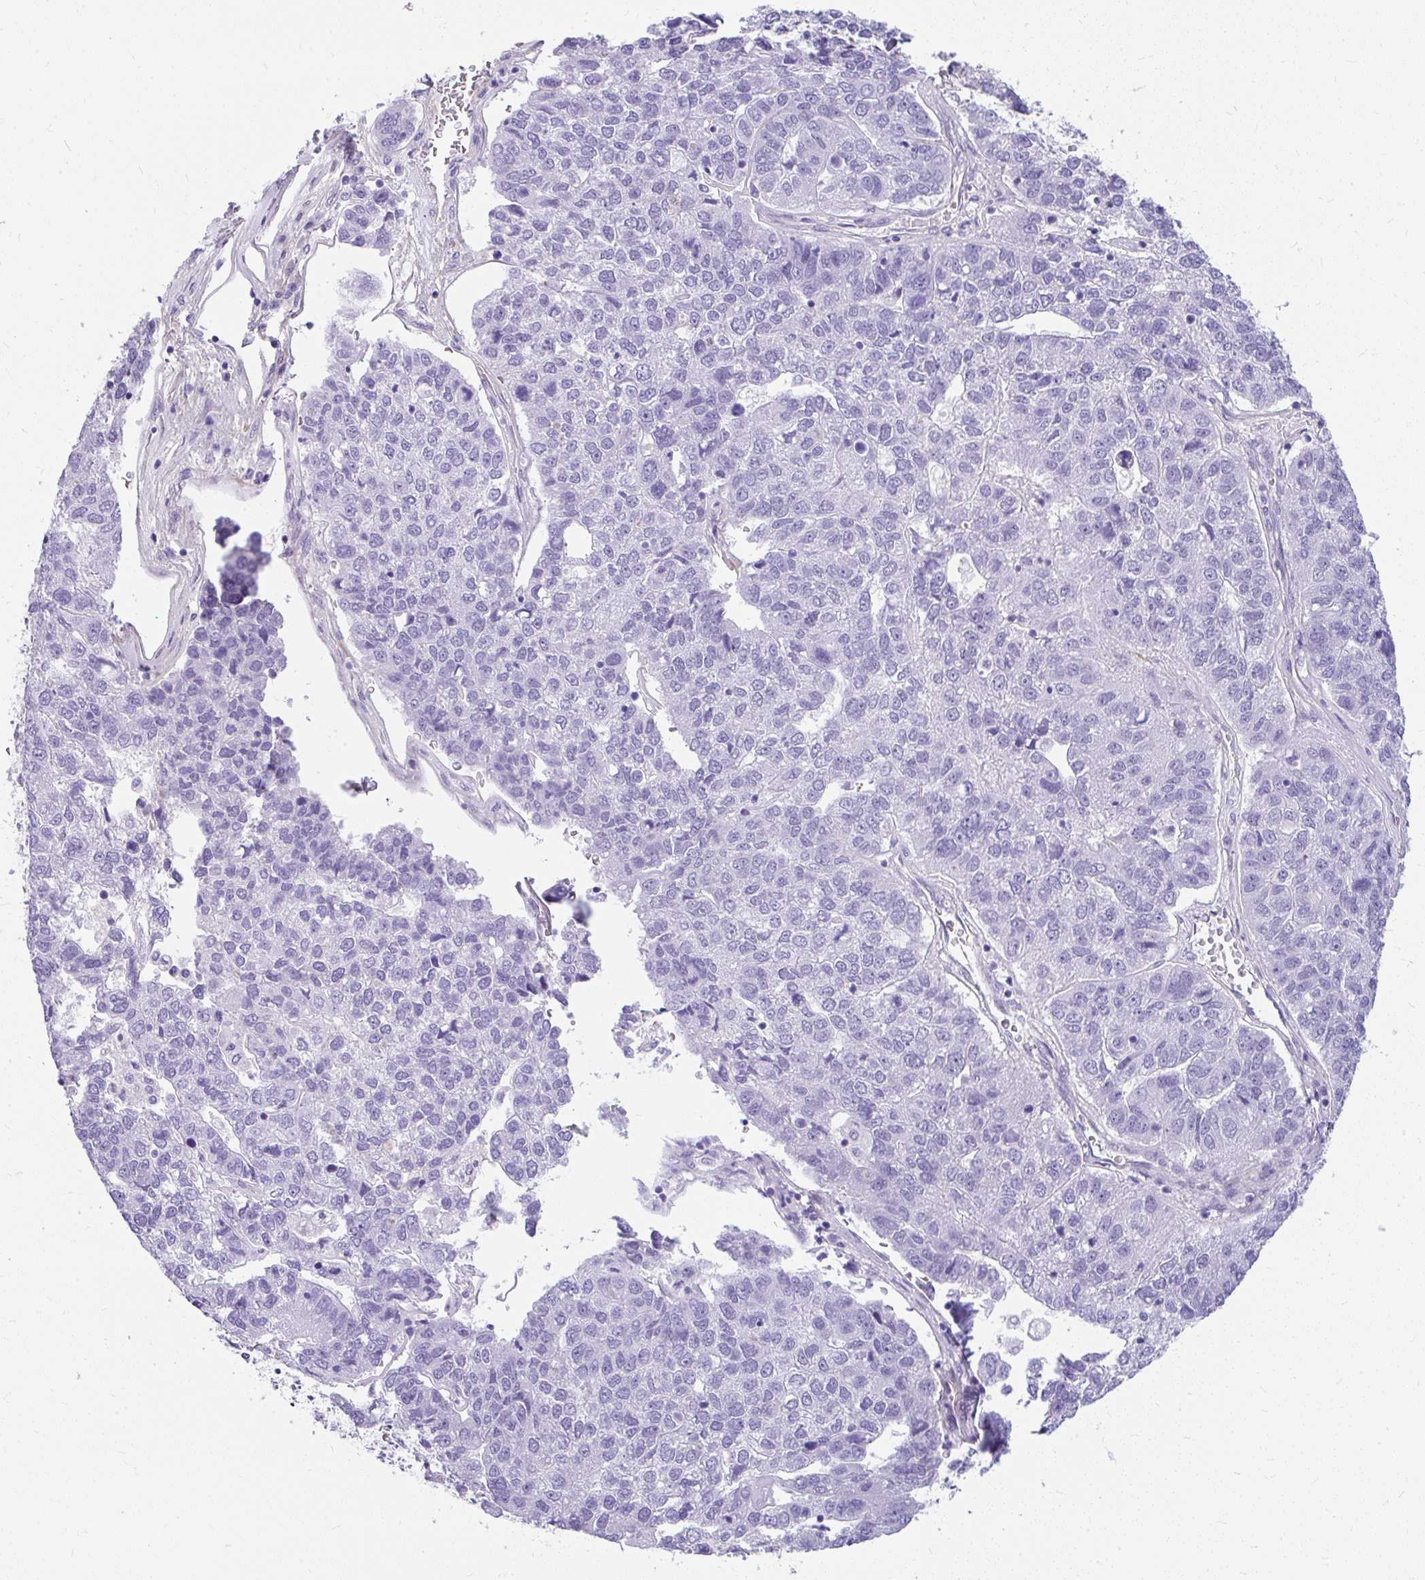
{"staining": {"intensity": "negative", "quantity": "none", "location": "none"}, "tissue": "pancreatic cancer", "cell_type": "Tumor cells", "image_type": "cancer", "snomed": [{"axis": "morphology", "description": "Adenocarcinoma, NOS"}, {"axis": "topography", "description": "Pancreas"}], "caption": "Tumor cells show no significant staining in pancreatic cancer (adenocarcinoma). (DAB (3,3'-diaminobenzidine) immunohistochemistry with hematoxylin counter stain).", "gene": "FAM83C", "patient": {"sex": "female", "age": 61}}